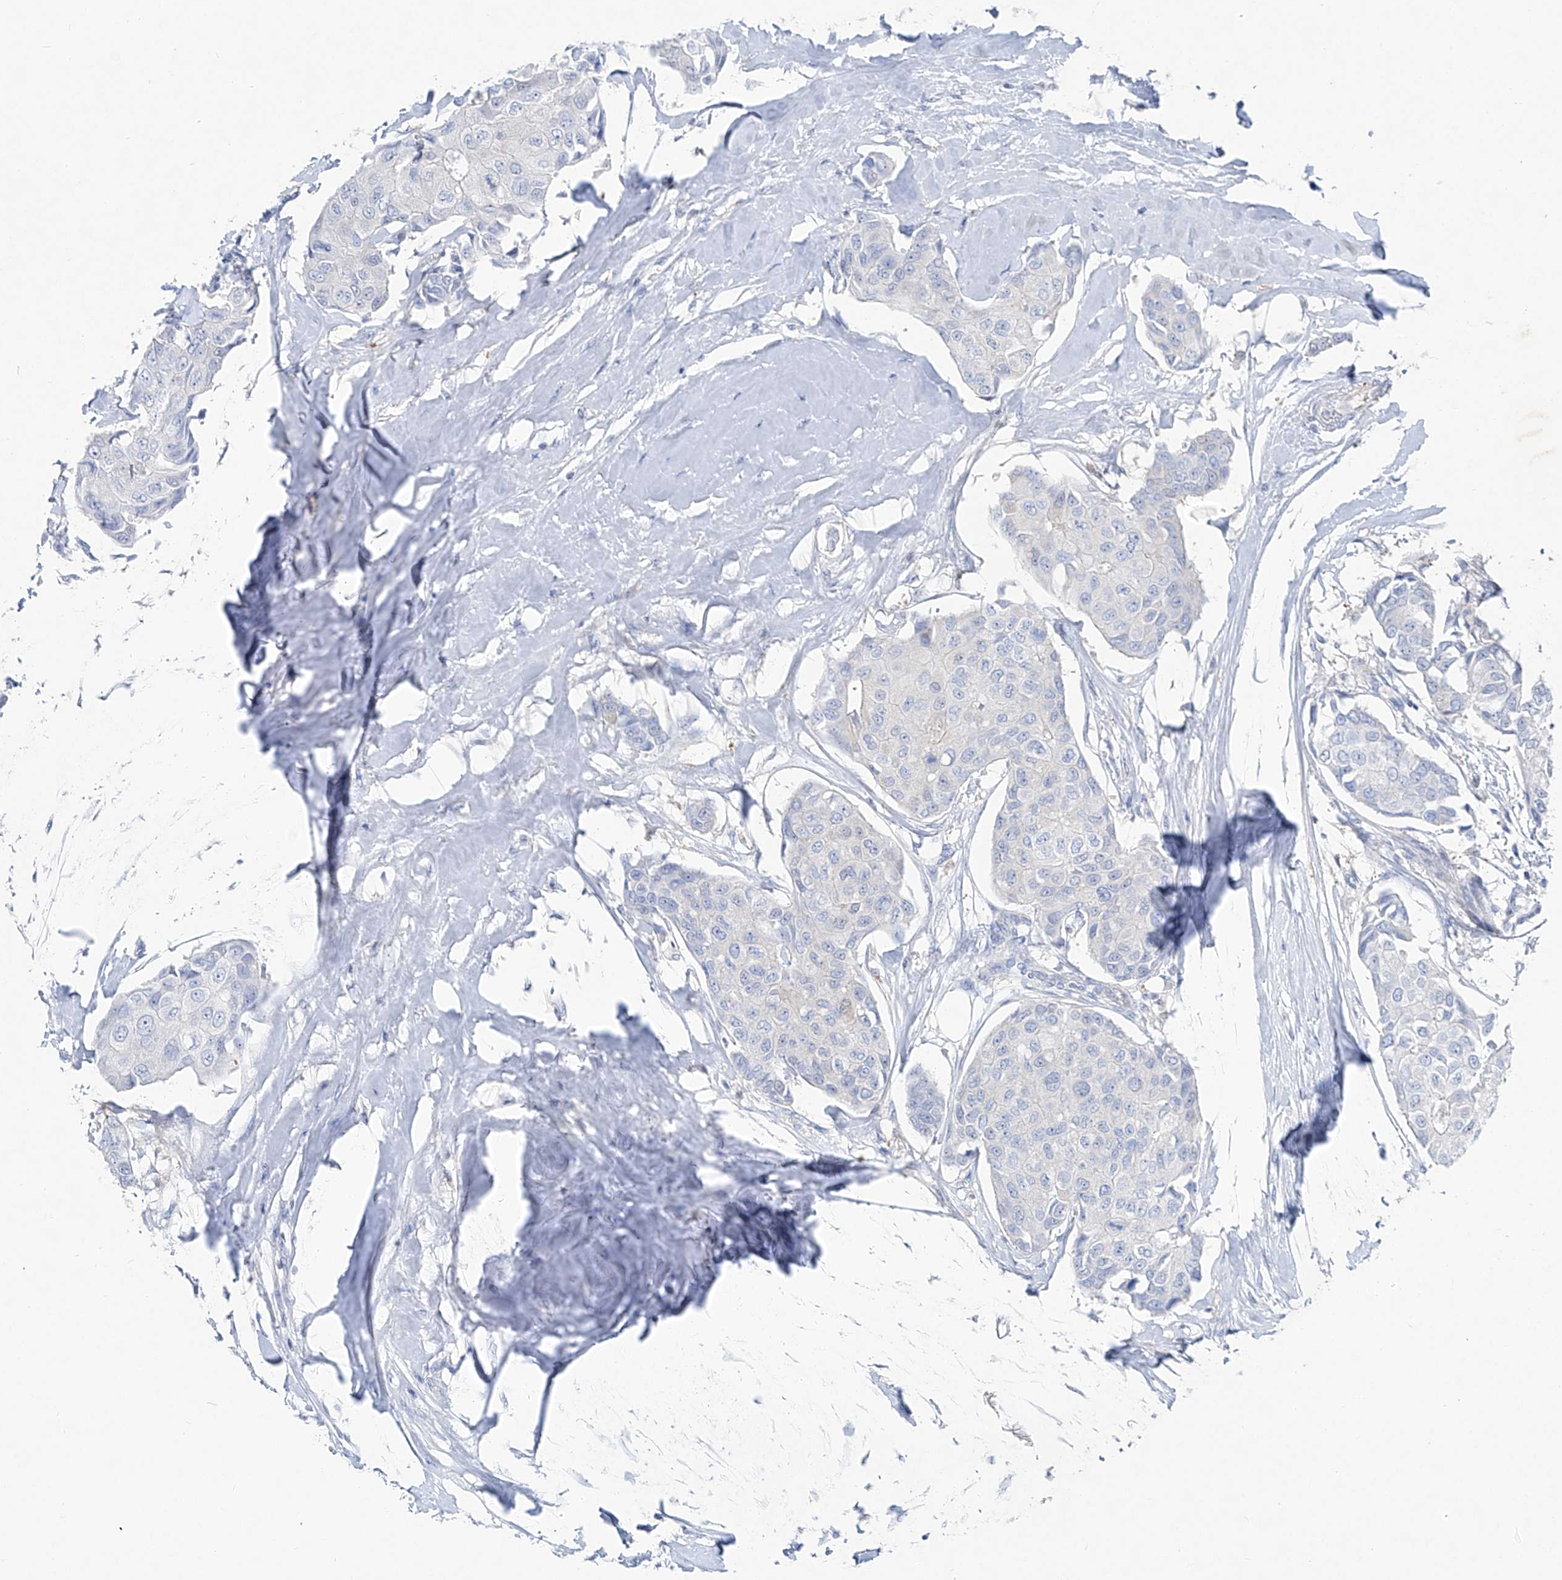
{"staining": {"intensity": "negative", "quantity": "none", "location": "none"}, "tissue": "breast cancer", "cell_type": "Tumor cells", "image_type": "cancer", "snomed": [{"axis": "morphology", "description": "Duct carcinoma"}, {"axis": "topography", "description": "Breast"}], "caption": "IHC photomicrograph of human breast infiltrating ductal carcinoma stained for a protein (brown), which shows no positivity in tumor cells. Nuclei are stained in blue.", "gene": "UFL1", "patient": {"sex": "female", "age": 80}}